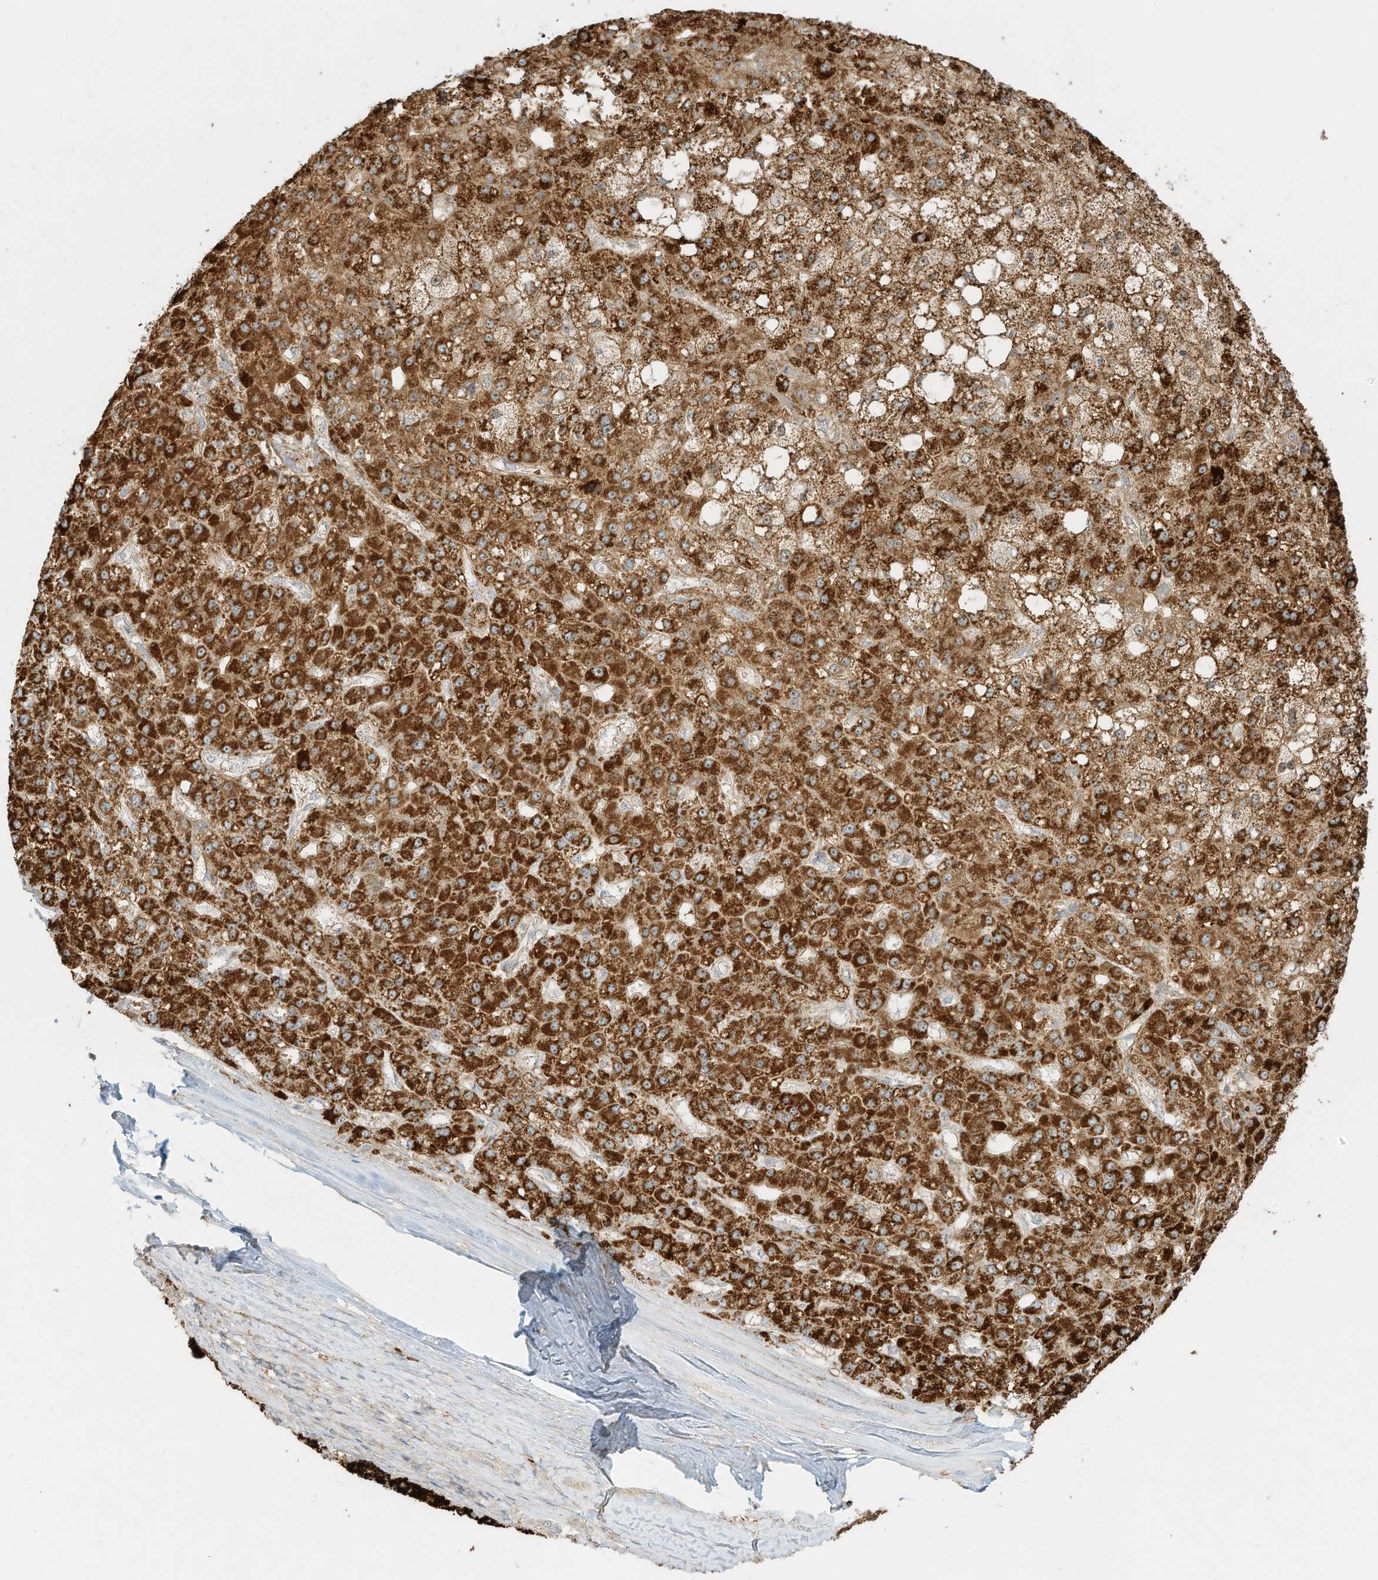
{"staining": {"intensity": "strong", "quantity": ">75%", "location": "cytoplasmic/membranous"}, "tissue": "liver cancer", "cell_type": "Tumor cells", "image_type": "cancer", "snomed": [{"axis": "morphology", "description": "Carcinoma, Hepatocellular, NOS"}, {"axis": "topography", "description": "Liver"}], "caption": "Immunohistochemical staining of hepatocellular carcinoma (liver) displays strong cytoplasmic/membranous protein positivity in approximately >75% of tumor cells.", "gene": "OFD1", "patient": {"sex": "male", "age": 67}}